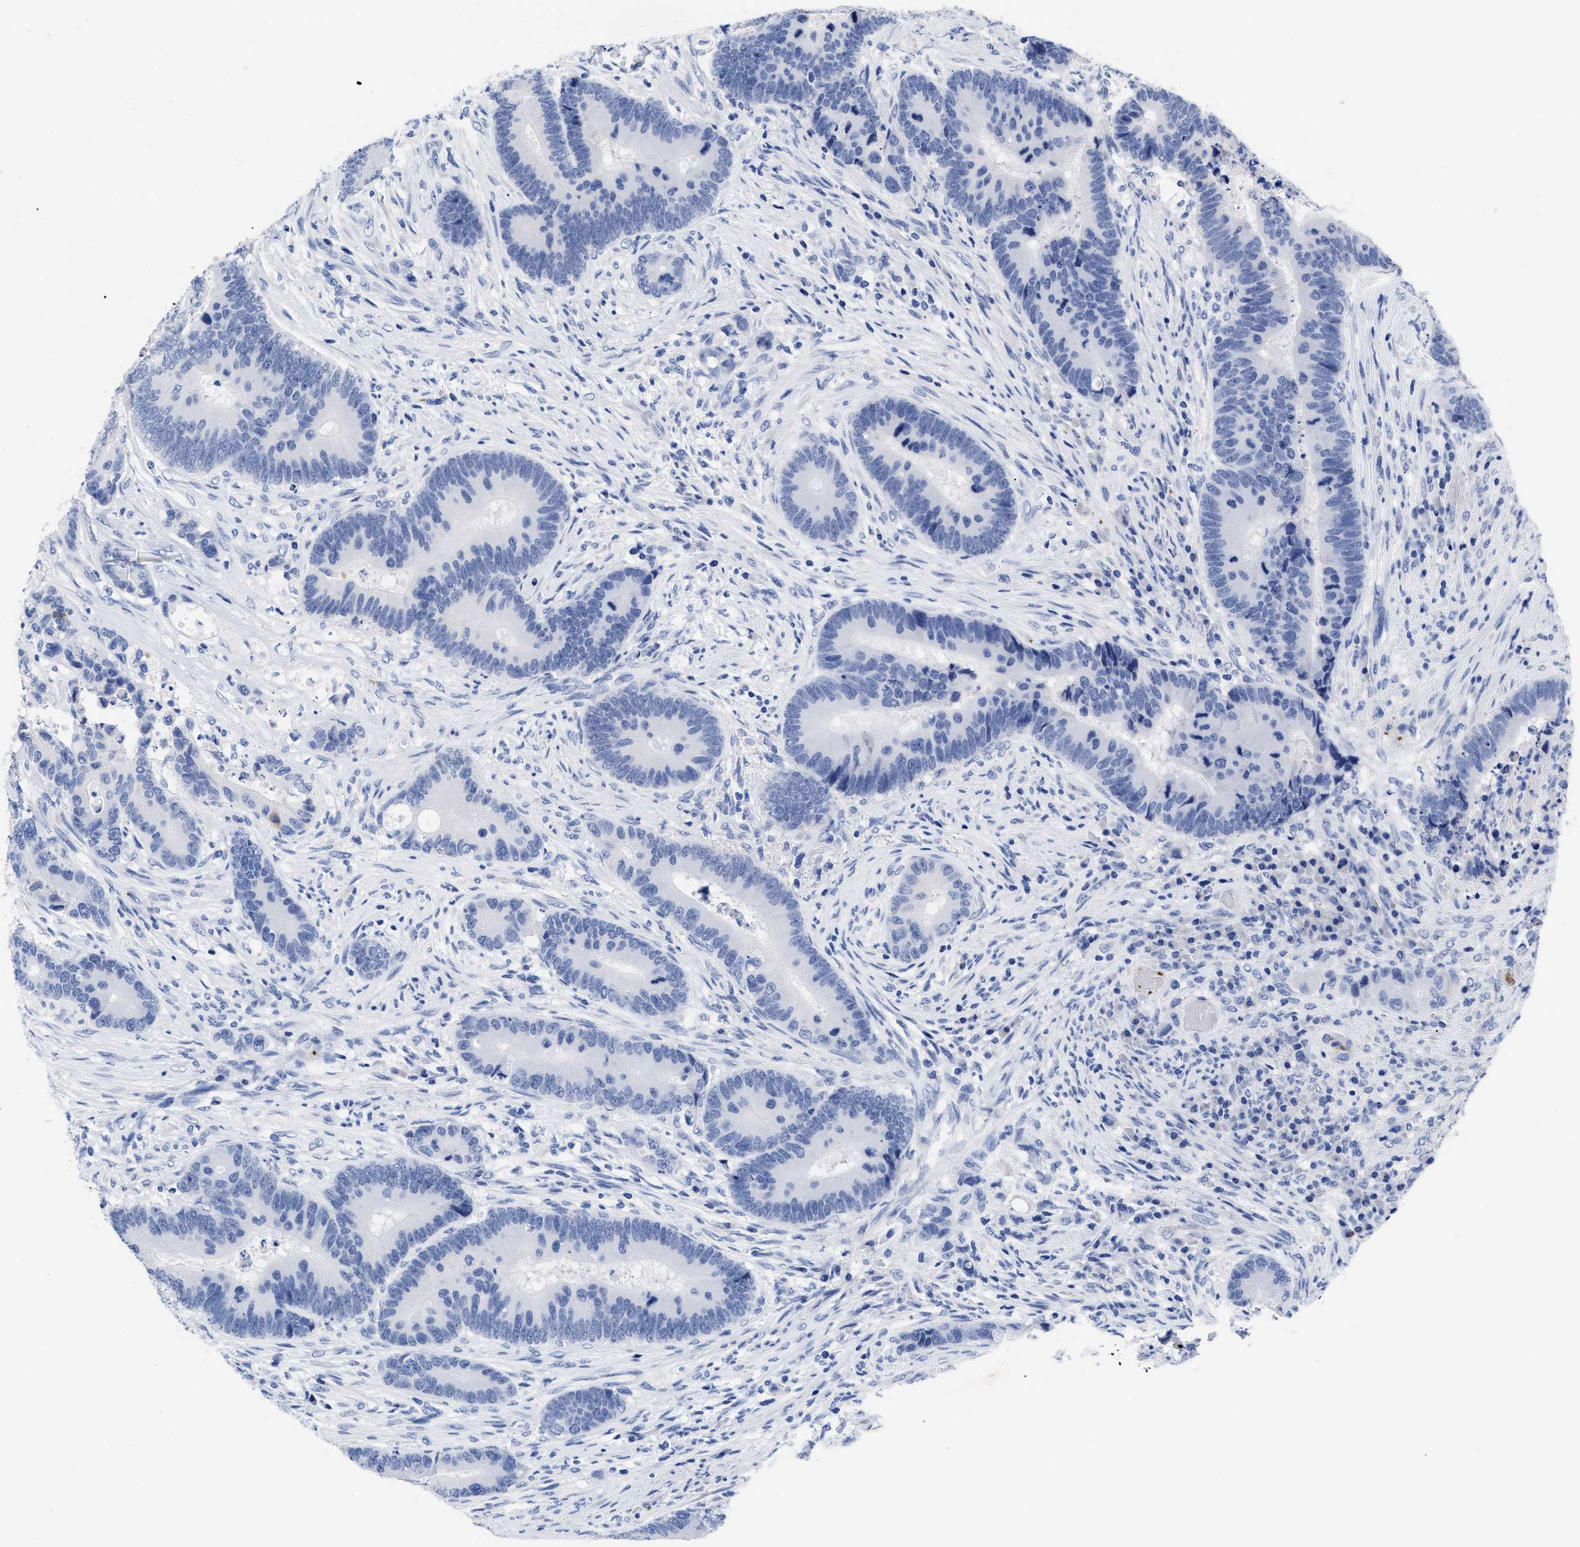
{"staining": {"intensity": "negative", "quantity": "none", "location": "none"}, "tissue": "colorectal cancer", "cell_type": "Tumor cells", "image_type": "cancer", "snomed": [{"axis": "morphology", "description": "Adenocarcinoma, NOS"}, {"axis": "topography", "description": "Rectum"}], "caption": "Colorectal cancer (adenocarcinoma) was stained to show a protein in brown. There is no significant positivity in tumor cells.", "gene": "TREML1", "patient": {"sex": "female", "age": 89}}